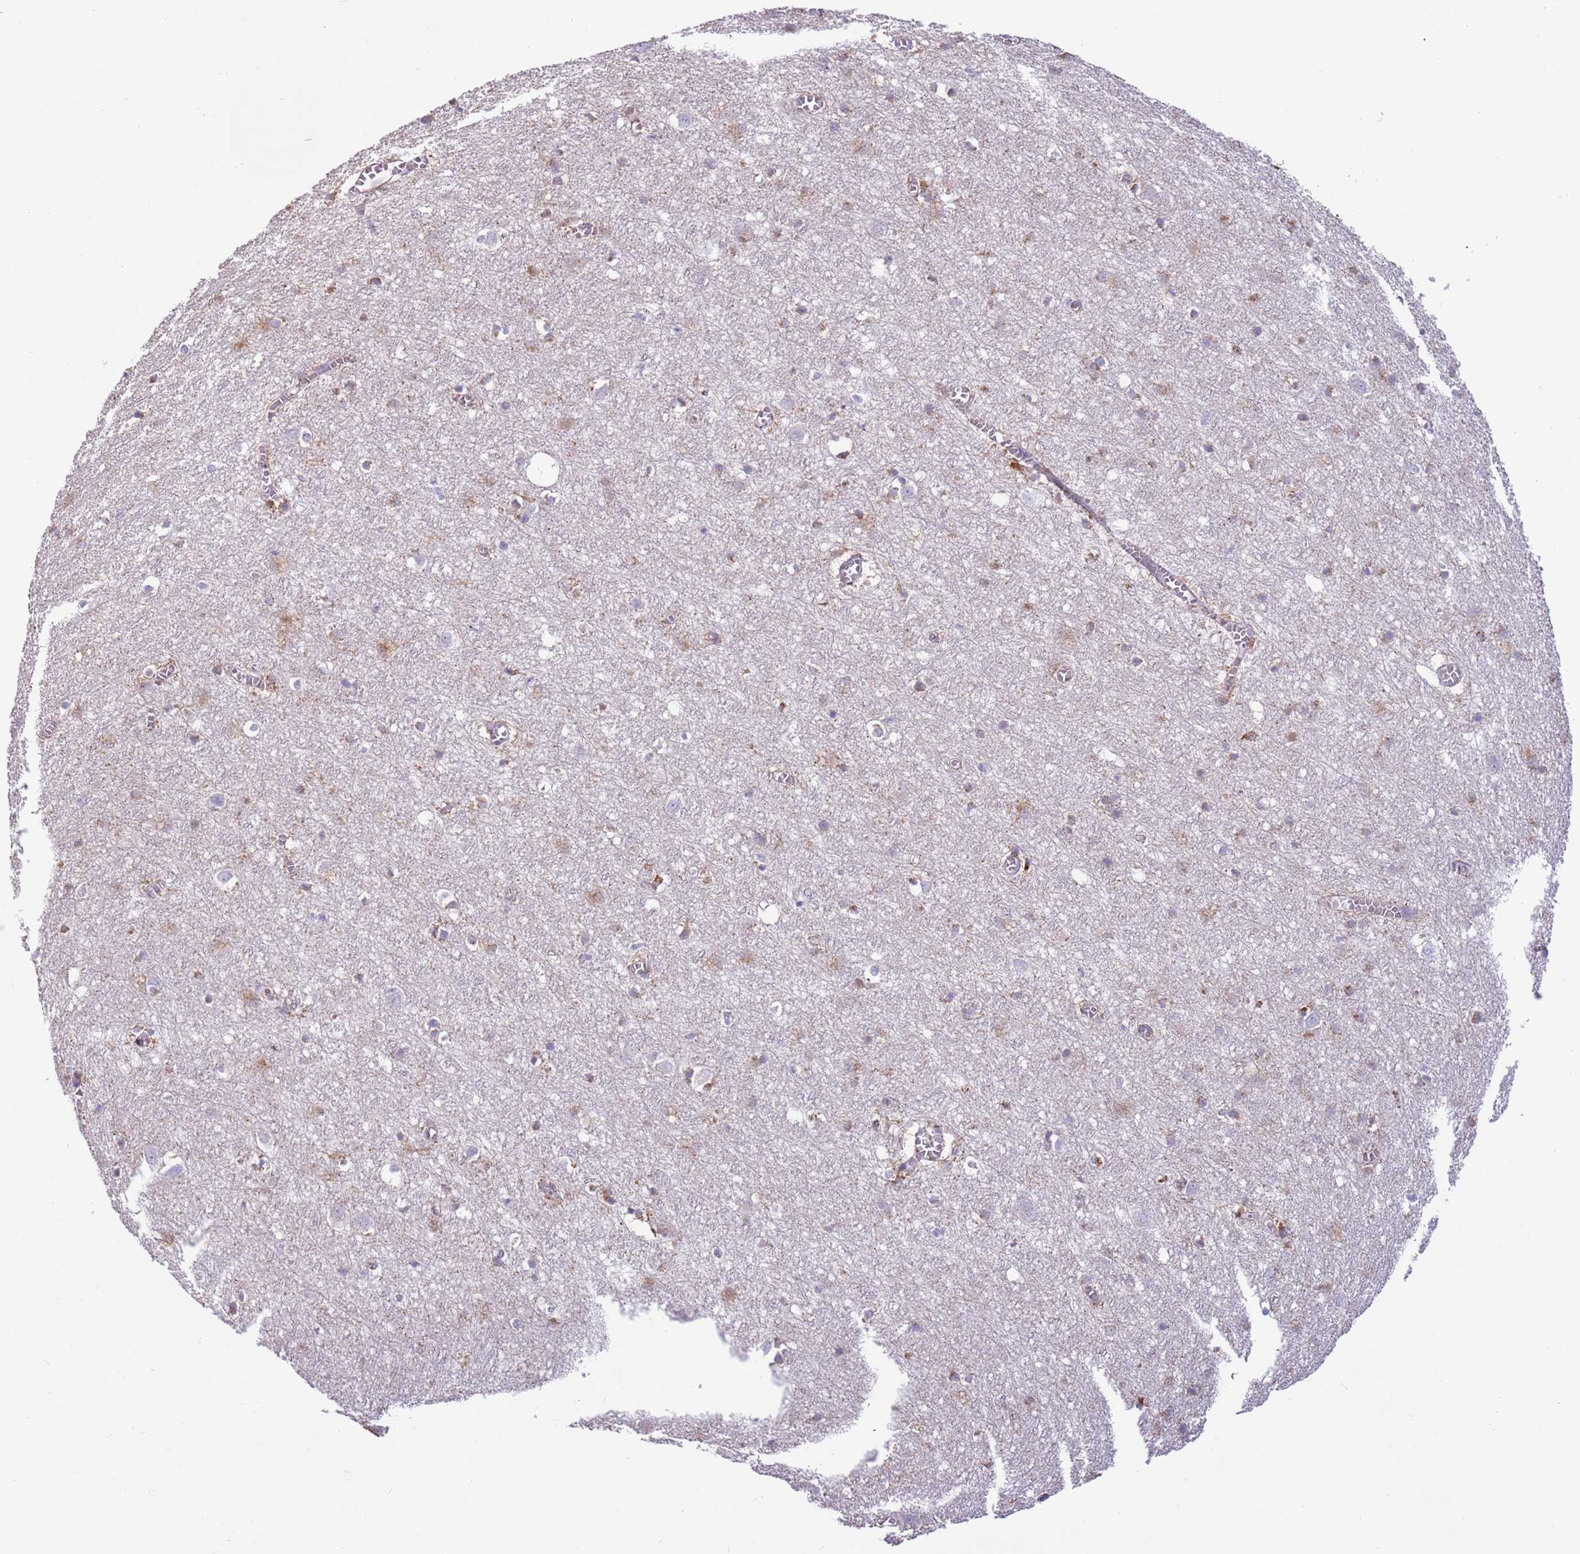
{"staining": {"intensity": "negative", "quantity": "none", "location": "none"}, "tissue": "cerebral cortex", "cell_type": "Endothelial cells", "image_type": "normal", "snomed": [{"axis": "morphology", "description": "Normal tissue, NOS"}, {"axis": "topography", "description": "Cerebral cortex"}], "caption": "The photomicrograph displays no significant positivity in endothelial cells of cerebral cortex. (DAB immunohistochemistry with hematoxylin counter stain).", "gene": "RNF222", "patient": {"sex": "female", "age": 64}}